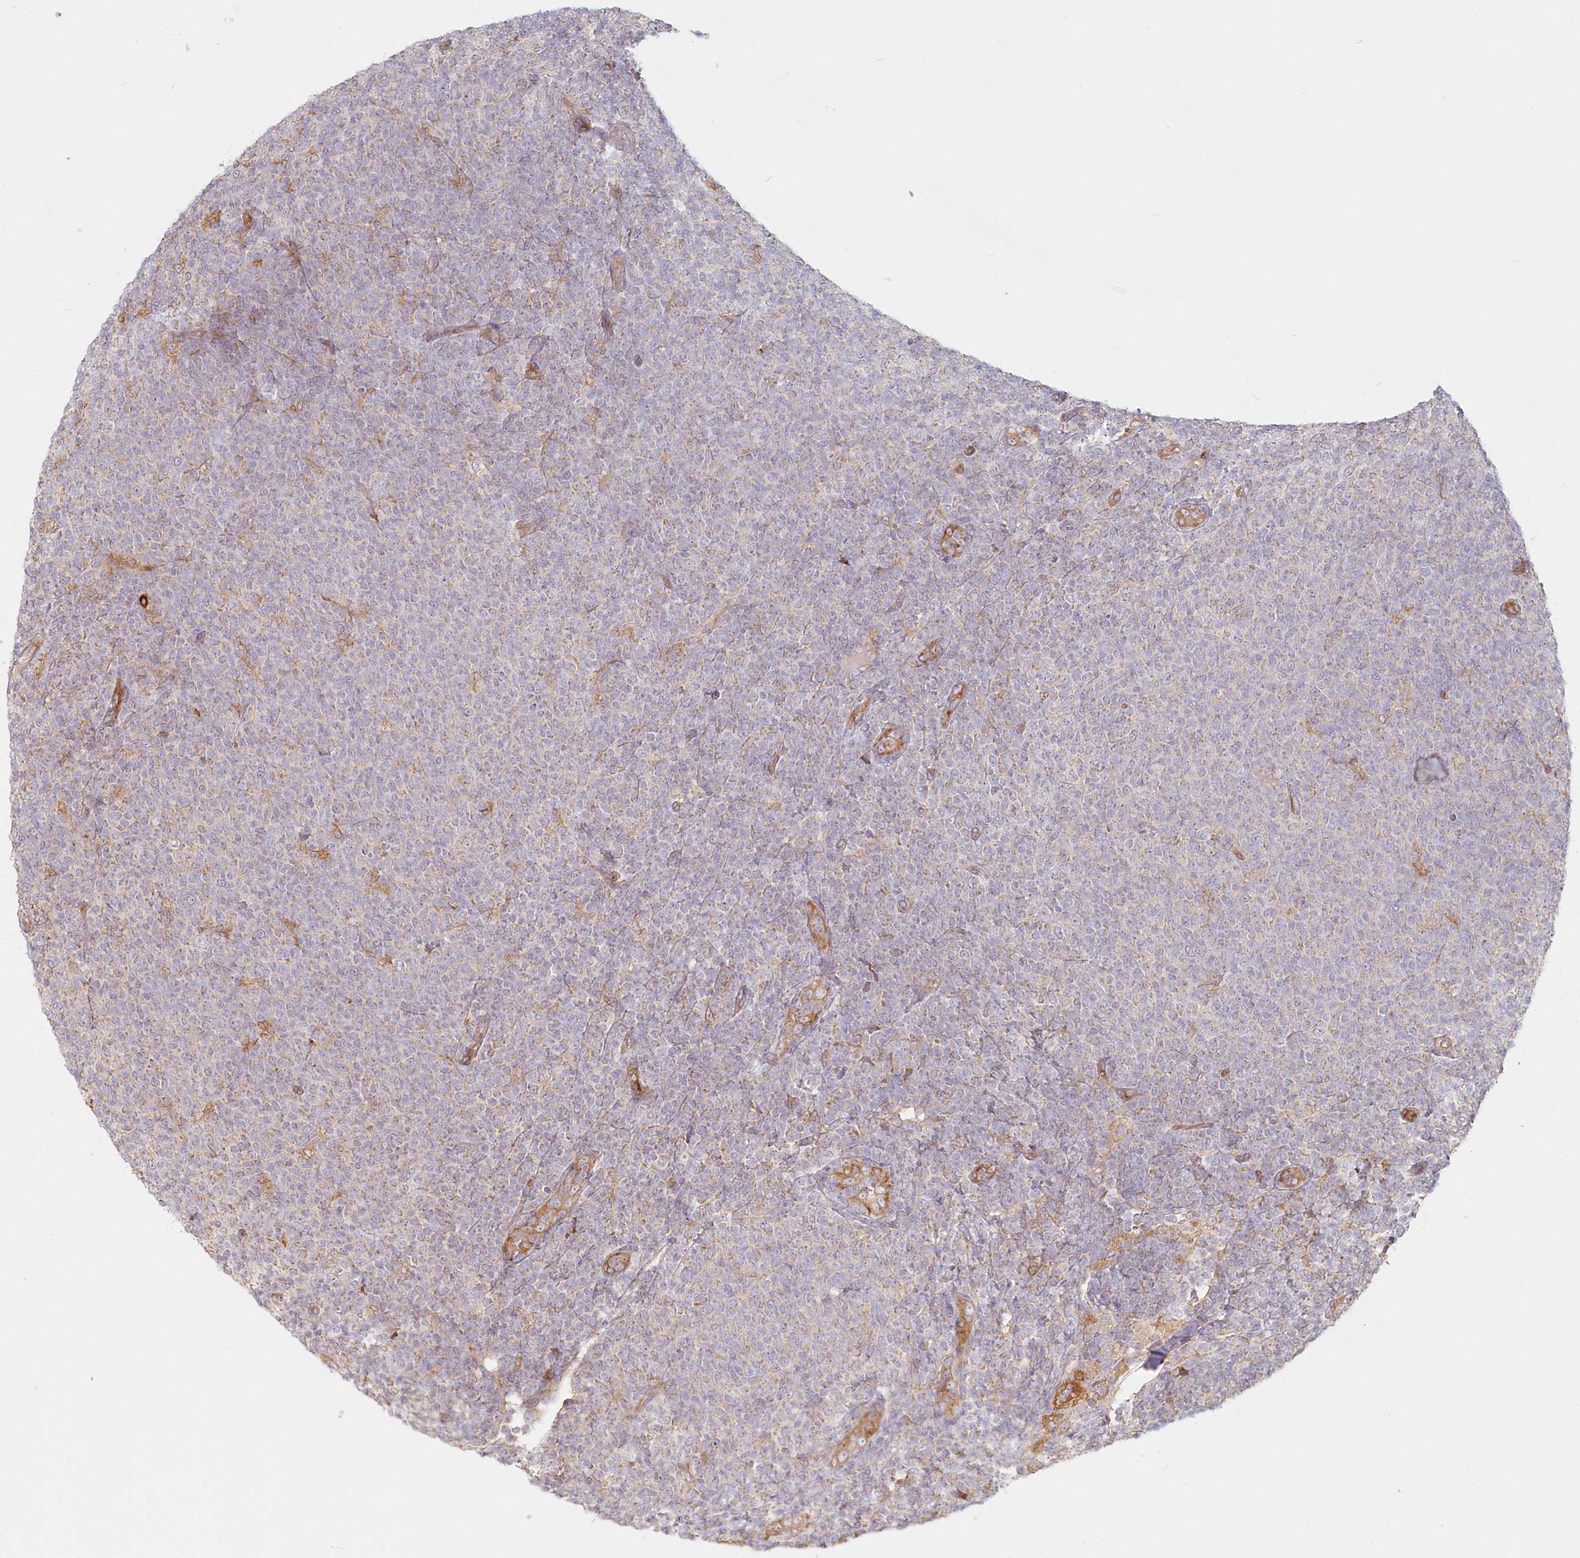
{"staining": {"intensity": "weak", "quantity": "<25%", "location": "cytoplasmic/membranous"}, "tissue": "lymphoma", "cell_type": "Tumor cells", "image_type": "cancer", "snomed": [{"axis": "morphology", "description": "Malignant lymphoma, non-Hodgkin's type, Low grade"}, {"axis": "topography", "description": "Lymph node"}], "caption": "The image shows no significant expression in tumor cells of lymphoma.", "gene": "HARS2", "patient": {"sex": "male", "age": 66}}